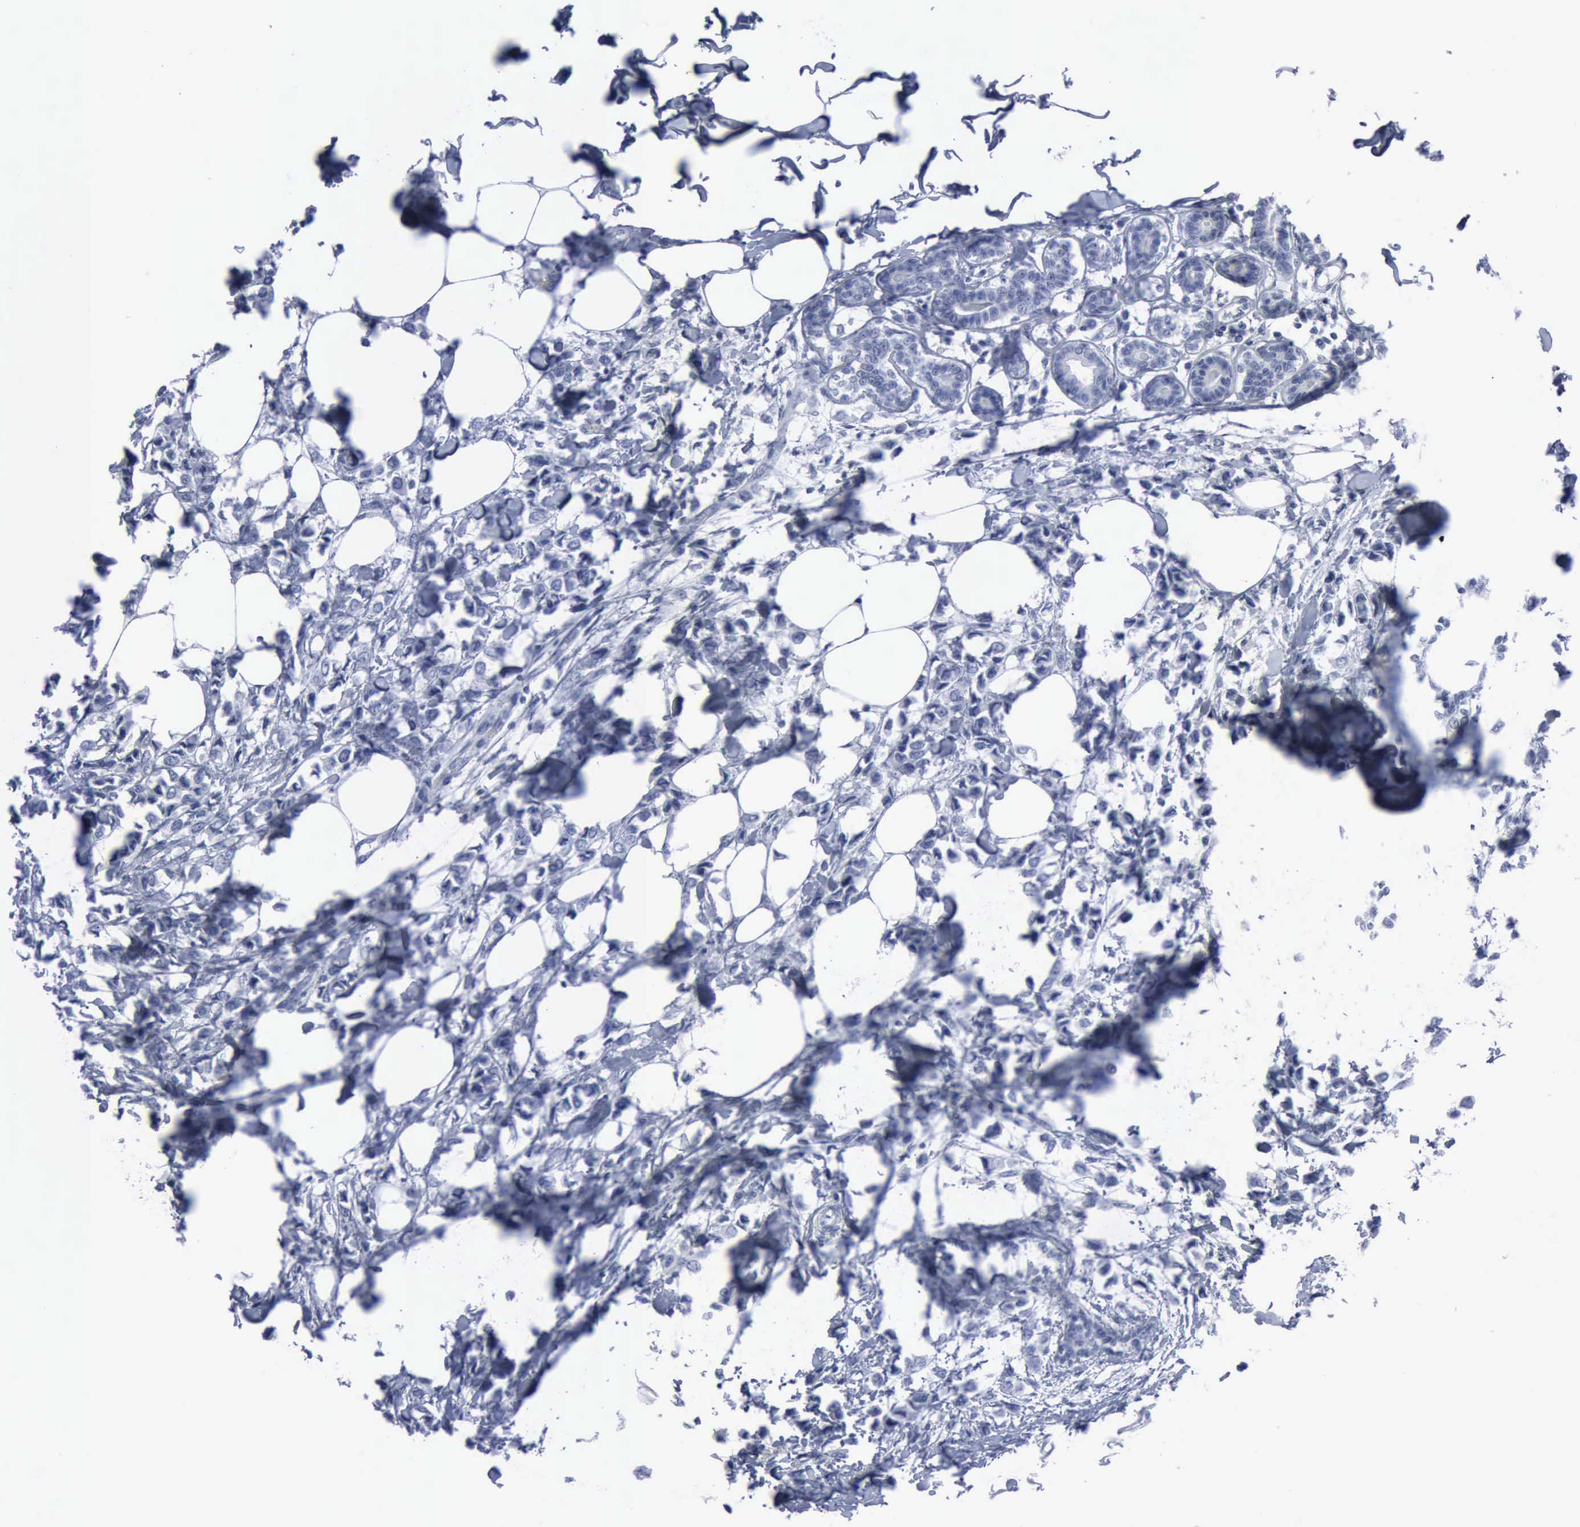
{"staining": {"intensity": "negative", "quantity": "none", "location": "none"}, "tissue": "breast cancer", "cell_type": "Tumor cells", "image_type": "cancer", "snomed": [{"axis": "morphology", "description": "Lobular carcinoma"}, {"axis": "topography", "description": "Breast"}], "caption": "Immunohistochemical staining of human breast lobular carcinoma displays no significant expression in tumor cells.", "gene": "VCAM1", "patient": {"sex": "female", "age": 51}}